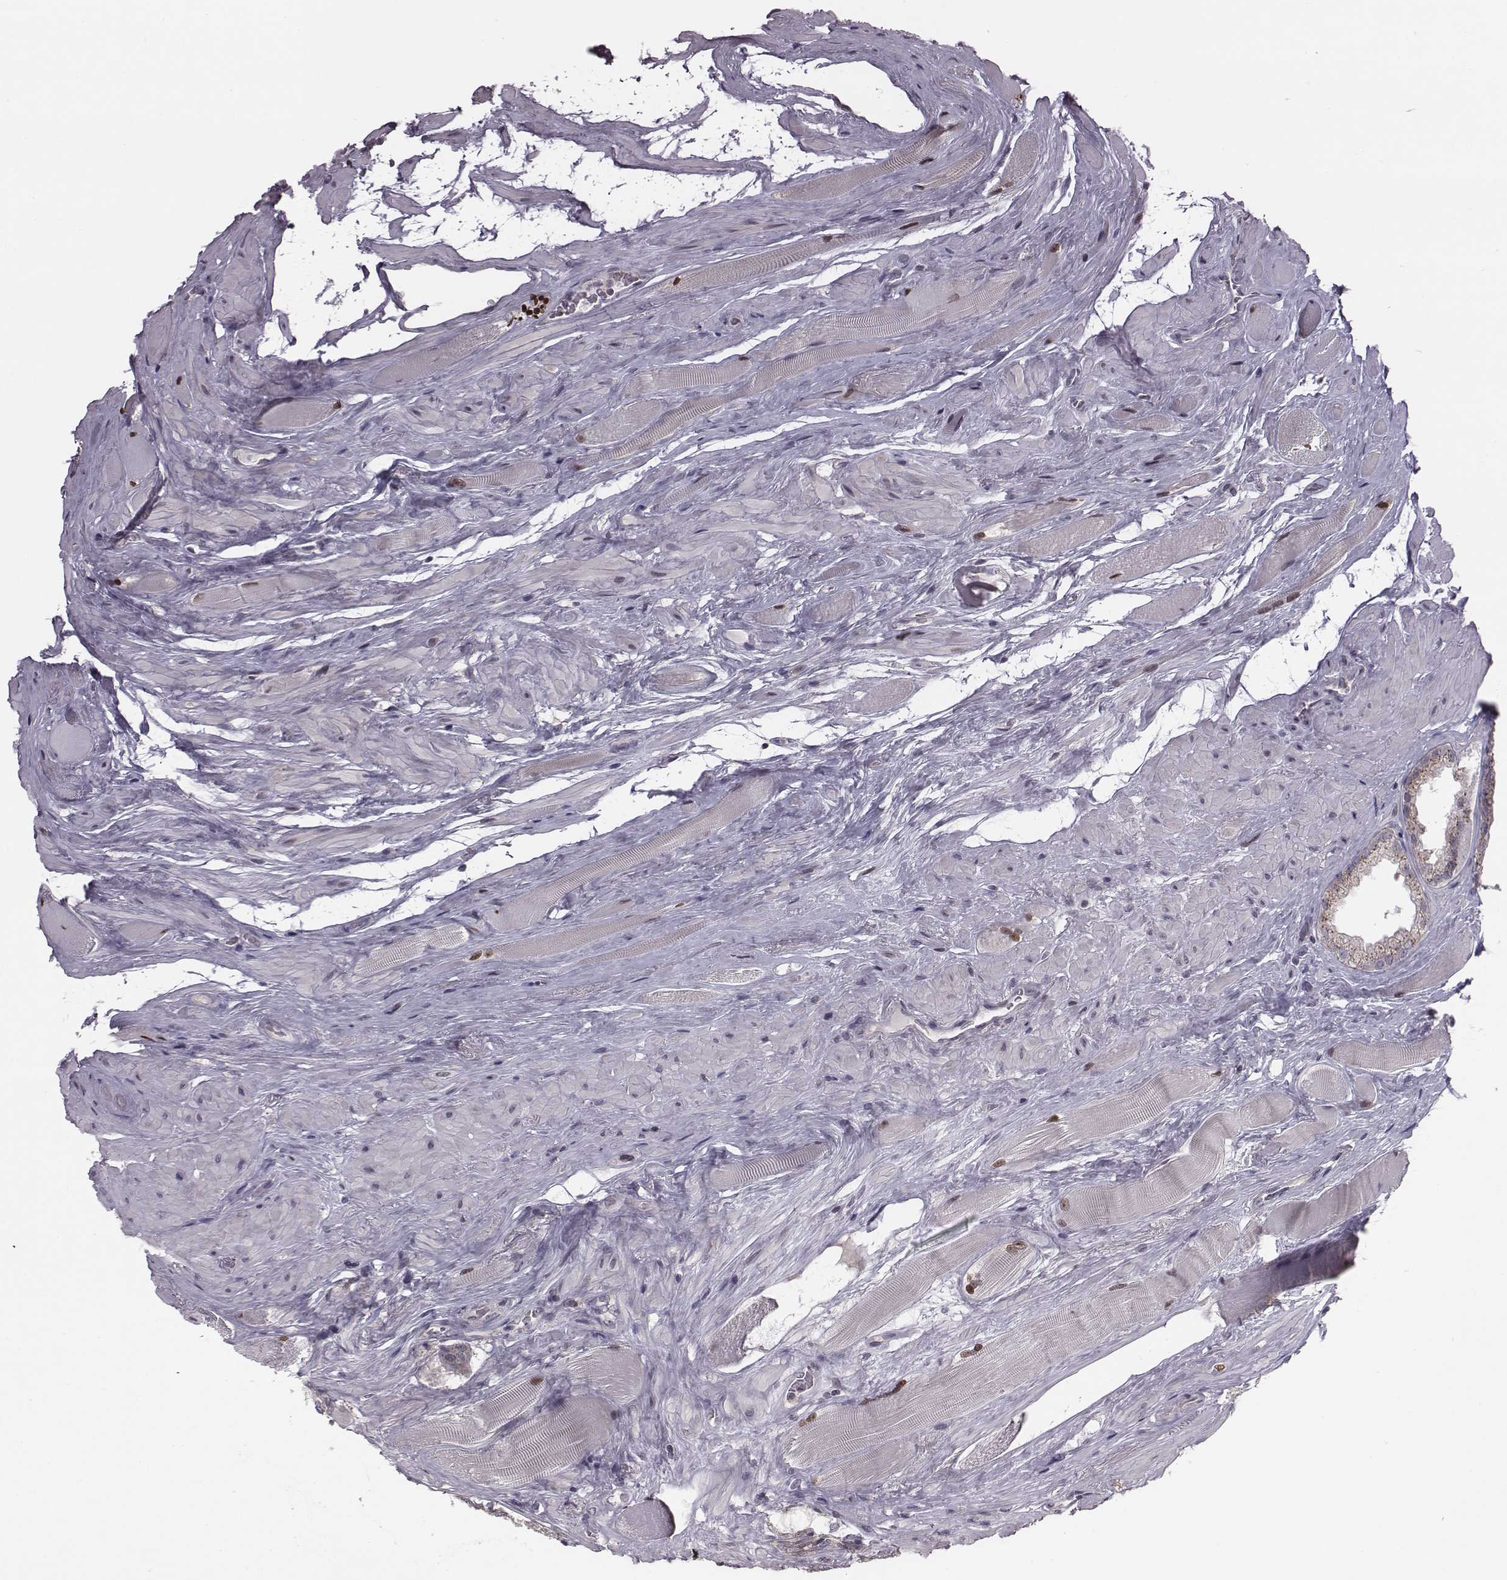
{"staining": {"intensity": "negative", "quantity": "none", "location": "none"}, "tissue": "prostate cancer", "cell_type": "Tumor cells", "image_type": "cancer", "snomed": [{"axis": "morphology", "description": "Adenocarcinoma, NOS"}, {"axis": "topography", "description": "Prostate"}], "caption": "Photomicrograph shows no protein expression in tumor cells of prostate adenocarcinoma tissue.", "gene": "BICDL1", "patient": {"sex": "male", "age": 63}}